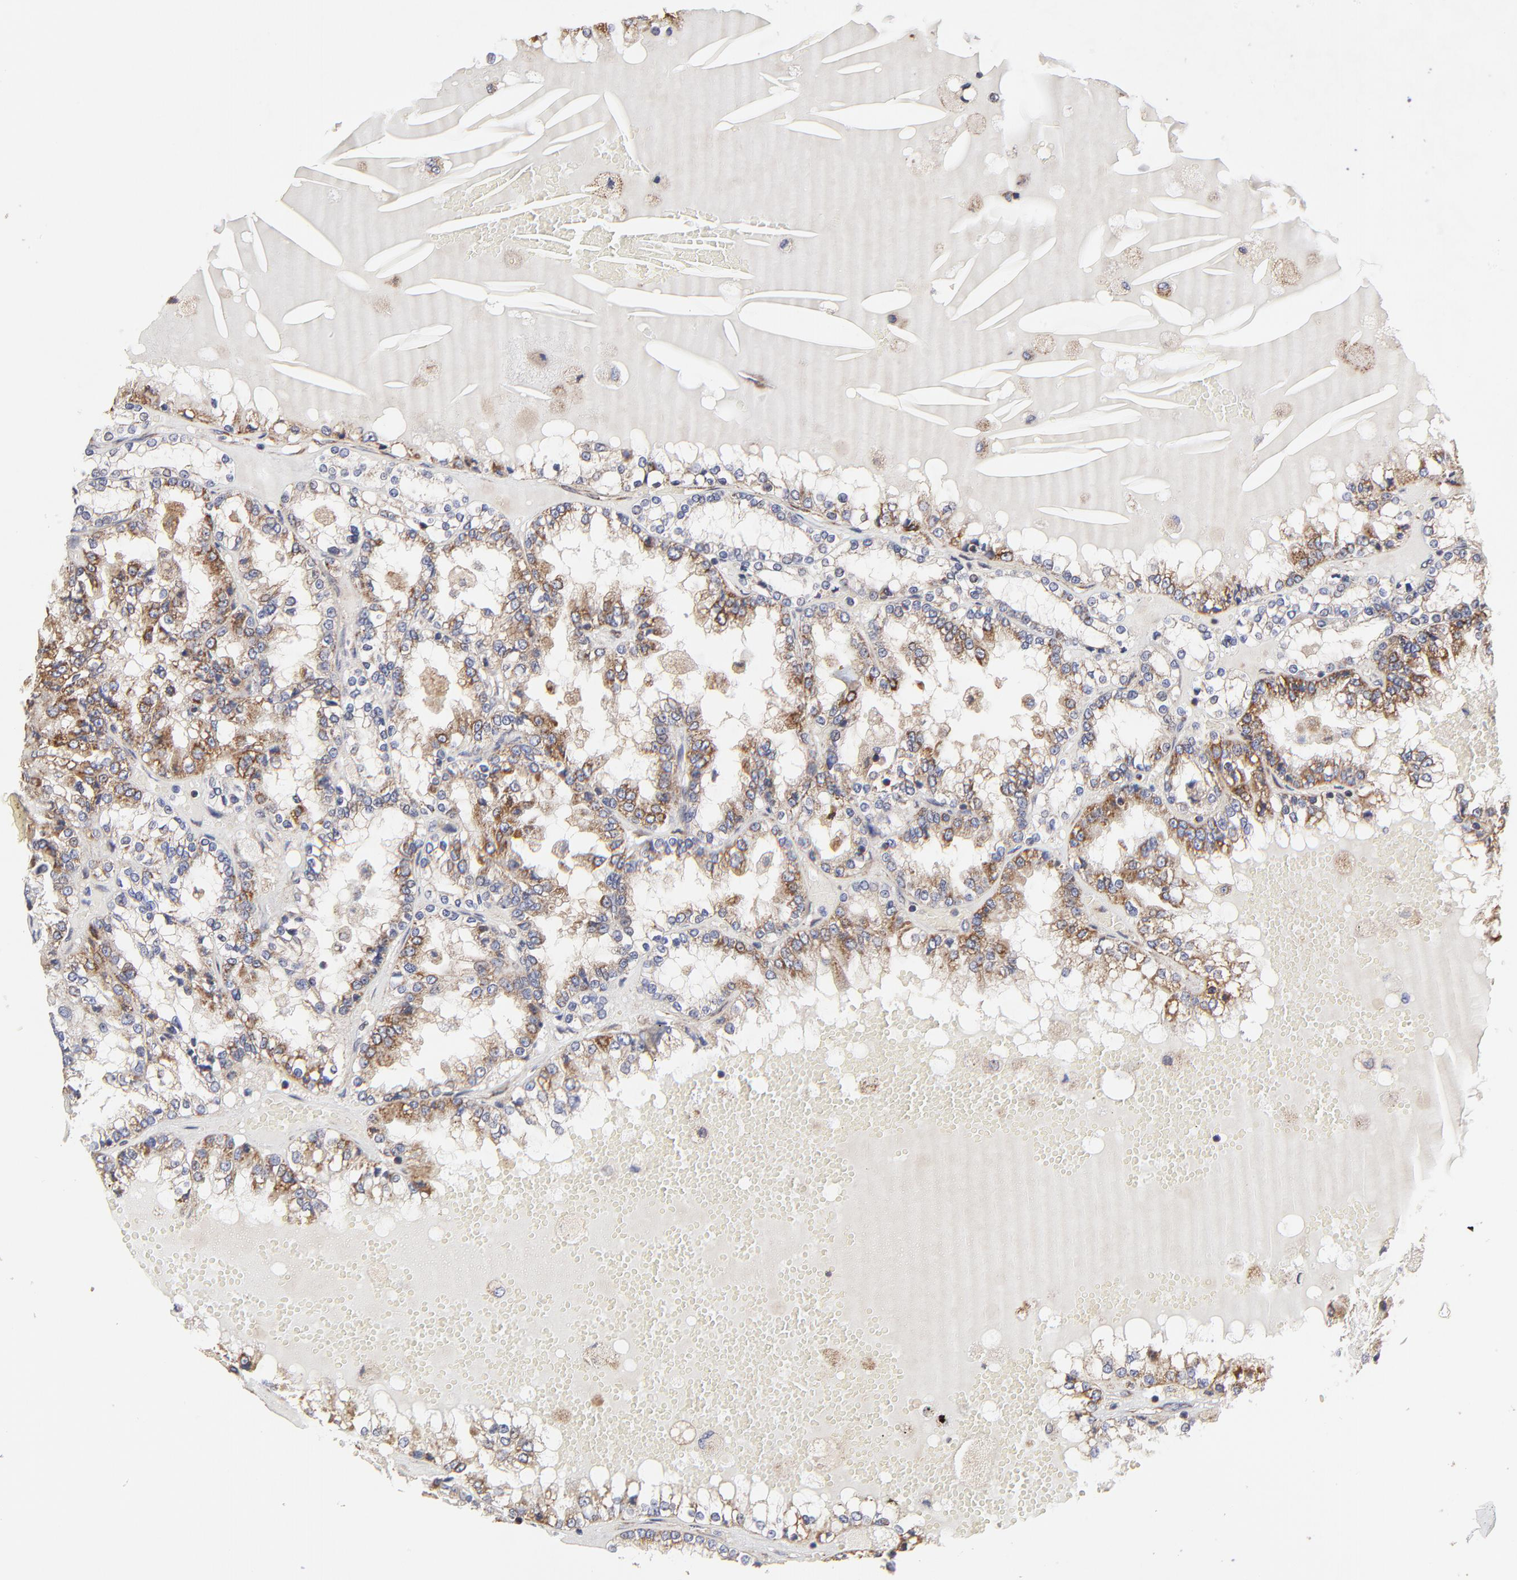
{"staining": {"intensity": "moderate", "quantity": "25%-75%", "location": "cytoplasmic/membranous"}, "tissue": "renal cancer", "cell_type": "Tumor cells", "image_type": "cancer", "snomed": [{"axis": "morphology", "description": "Adenocarcinoma, NOS"}, {"axis": "topography", "description": "Kidney"}], "caption": "High-power microscopy captured an IHC micrograph of renal adenocarcinoma, revealing moderate cytoplasmic/membranous positivity in about 25%-75% of tumor cells.", "gene": "ZNF550", "patient": {"sex": "female", "age": 56}}